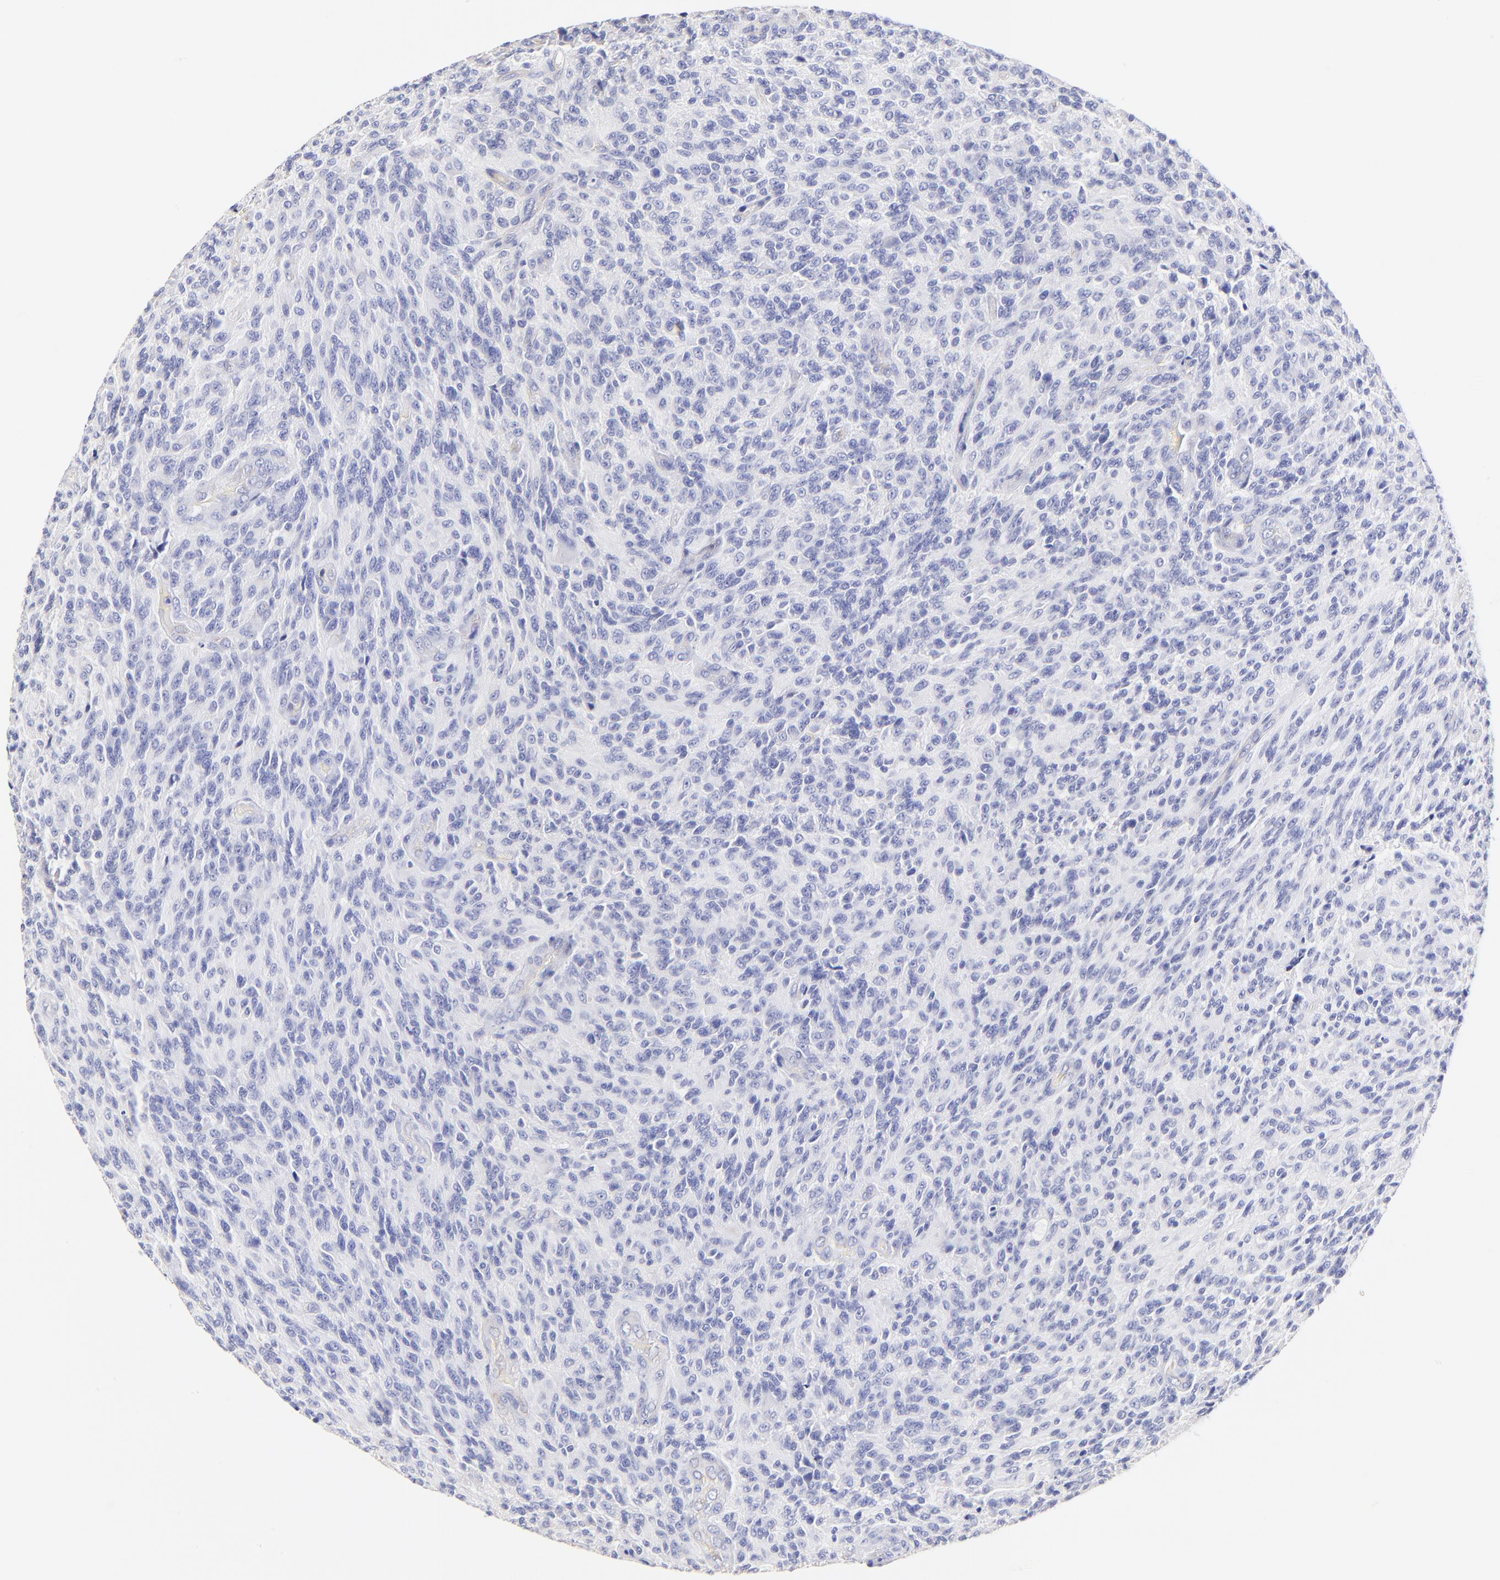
{"staining": {"intensity": "negative", "quantity": "none", "location": "none"}, "tissue": "glioma", "cell_type": "Tumor cells", "image_type": "cancer", "snomed": [{"axis": "morphology", "description": "Normal tissue, NOS"}, {"axis": "morphology", "description": "Glioma, malignant, High grade"}, {"axis": "topography", "description": "Cerebral cortex"}], "caption": "This is an immunohistochemistry (IHC) image of malignant high-grade glioma. There is no expression in tumor cells.", "gene": "ASB9", "patient": {"sex": "male", "age": 56}}